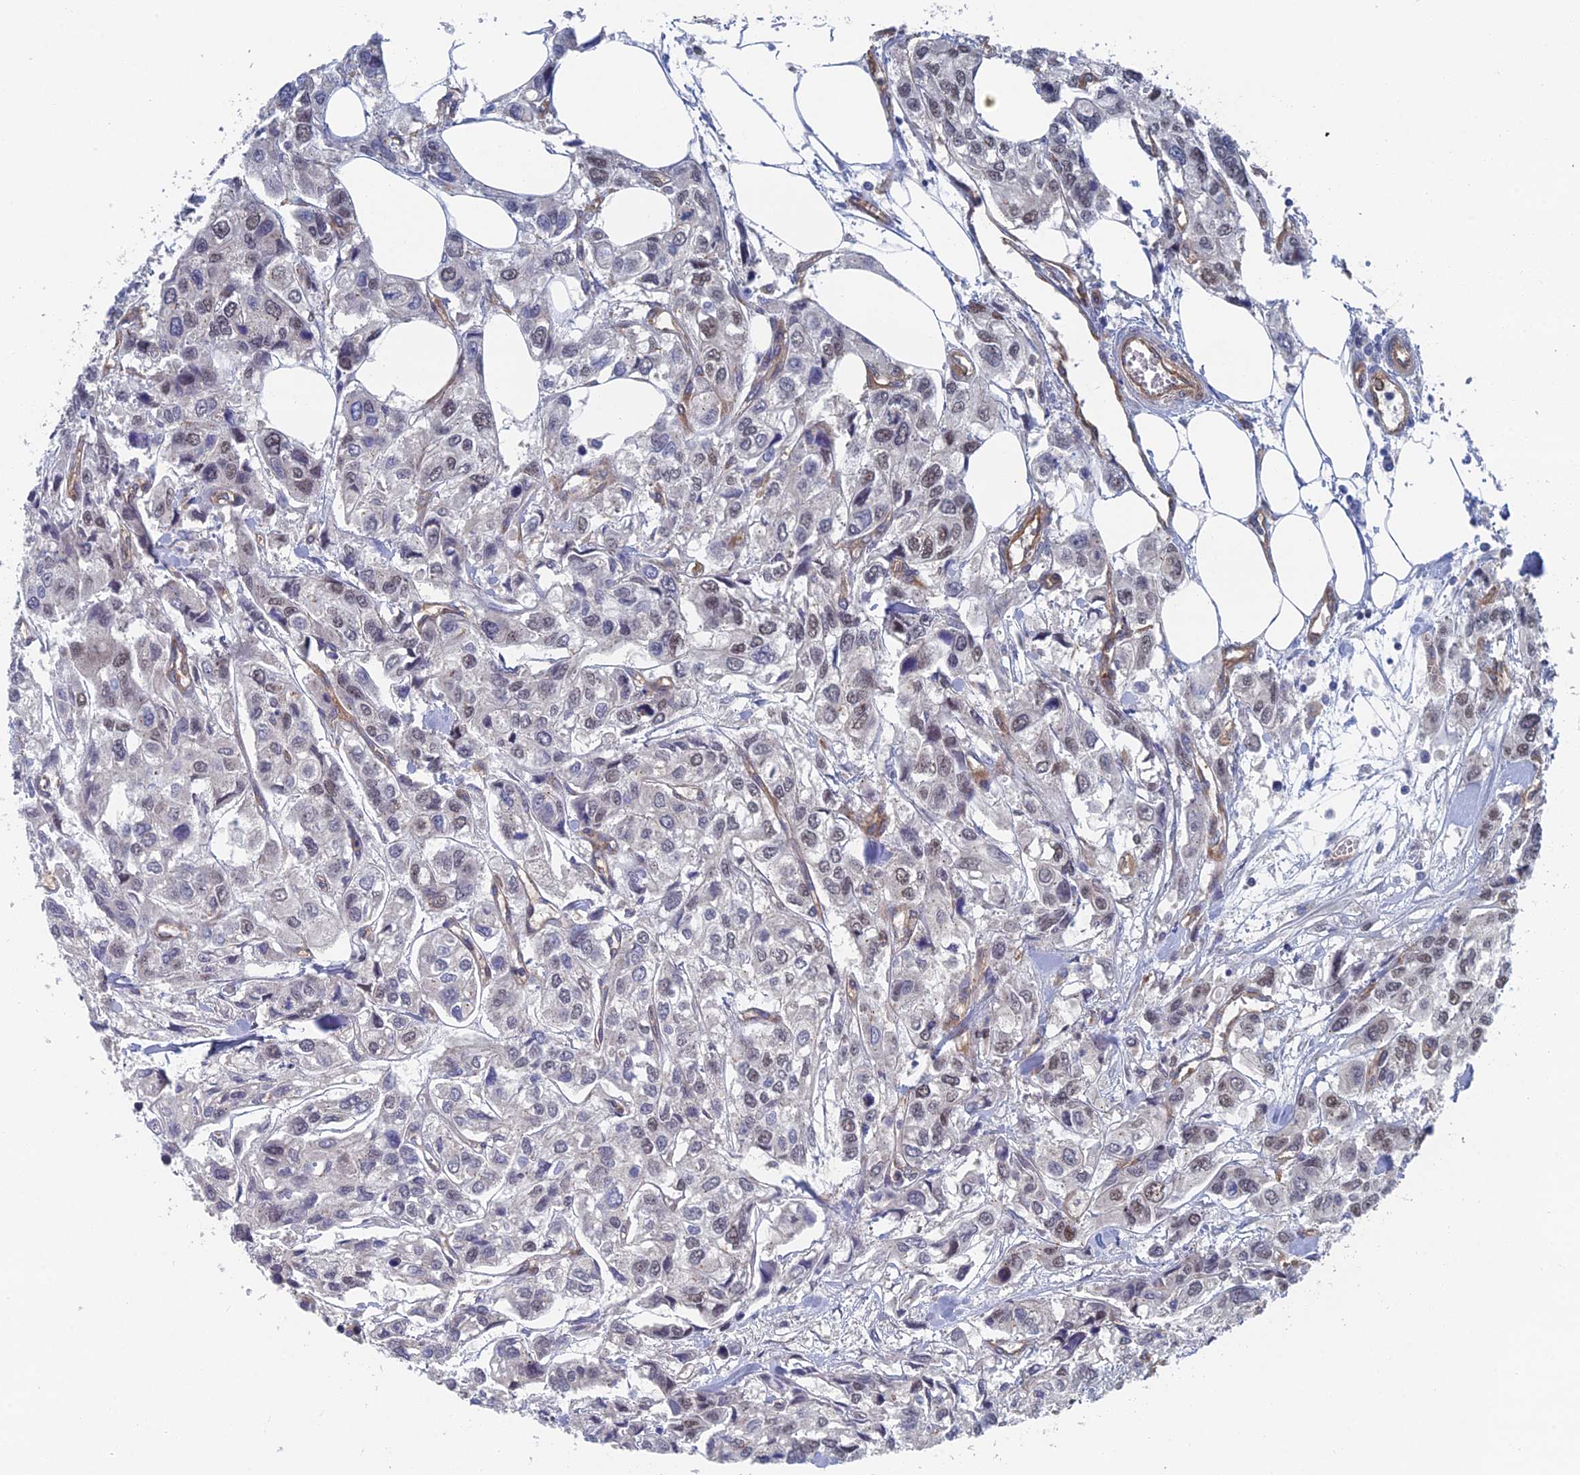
{"staining": {"intensity": "weak", "quantity": "25%-75%", "location": "nuclear"}, "tissue": "urothelial cancer", "cell_type": "Tumor cells", "image_type": "cancer", "snomed": [{"axis": "morphology", "description": "Urothelial carcinoma, High grade"}, {"axis": "topography", "description": "Urinary bladder"}], "caption": "High-grade urothelial carcinoma tissue exhibits weak nuclear positivity in approximately 25%-75% of tumor cells, visualized by immunohistochemistry.", "gene": "ARAP3", "patient": {"sex": "male", "age": 67}}